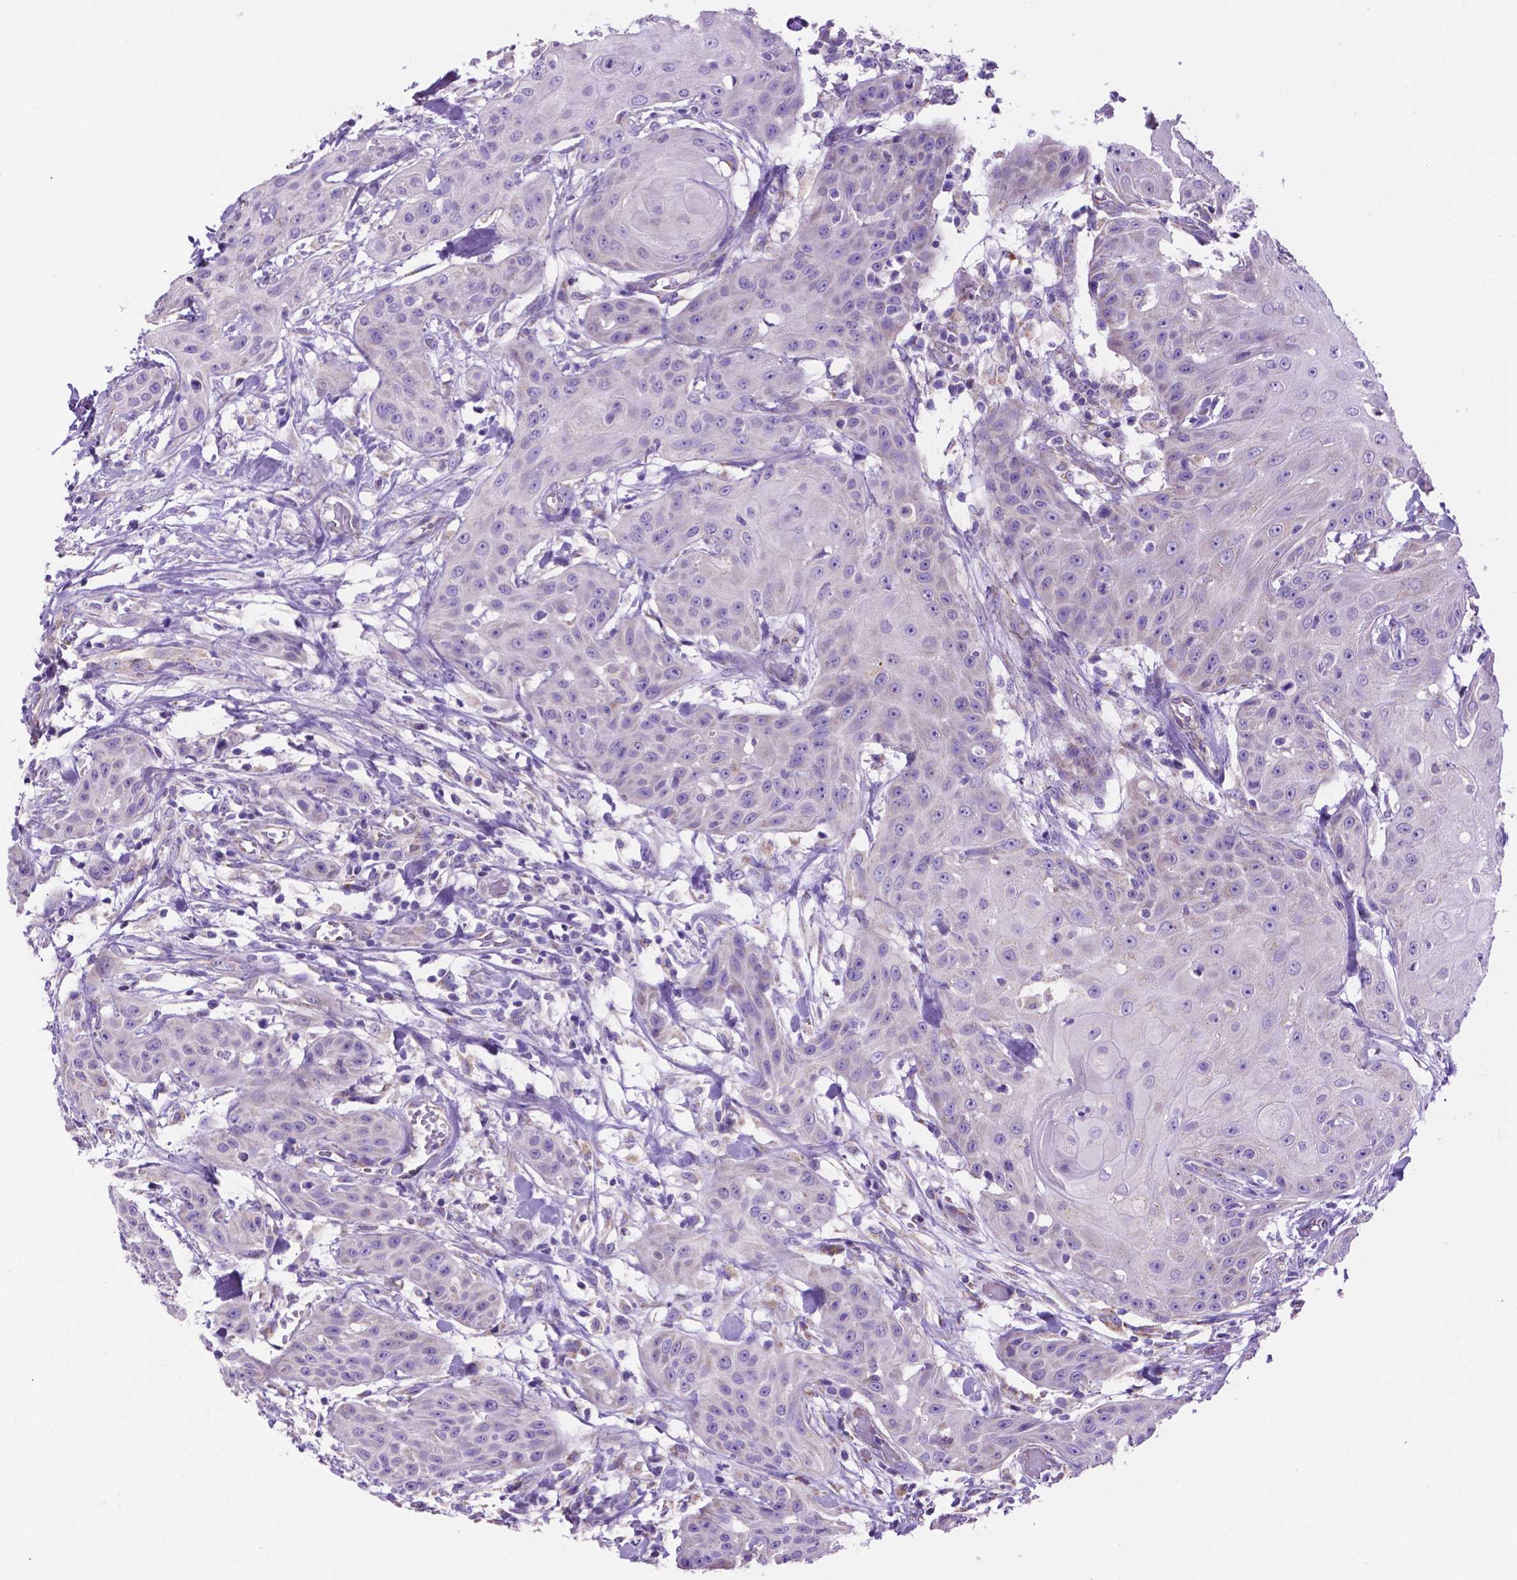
{"staining": {"intensity": "negative", "quantity": "none", "location": "none"}, "tissue": "head and neck cancer", "cell_type": "Tumor cells", "image_type": "cancer", "snomed": [{"axis": "morphology", "description": "Squamous cell carcinoma, NOS"}, {"axis": "topography", "description": "Oral tissue"}, {"axis": "topography", "description": "Head-Neck"}], "caption": "This is an immunohistochemistry histopathology image of human squamous cell carcinoma (head and neck). There is no staining in tumor cells.", "gene": "TMEM121B", "patient": {"sex": "female", "age": 55}}